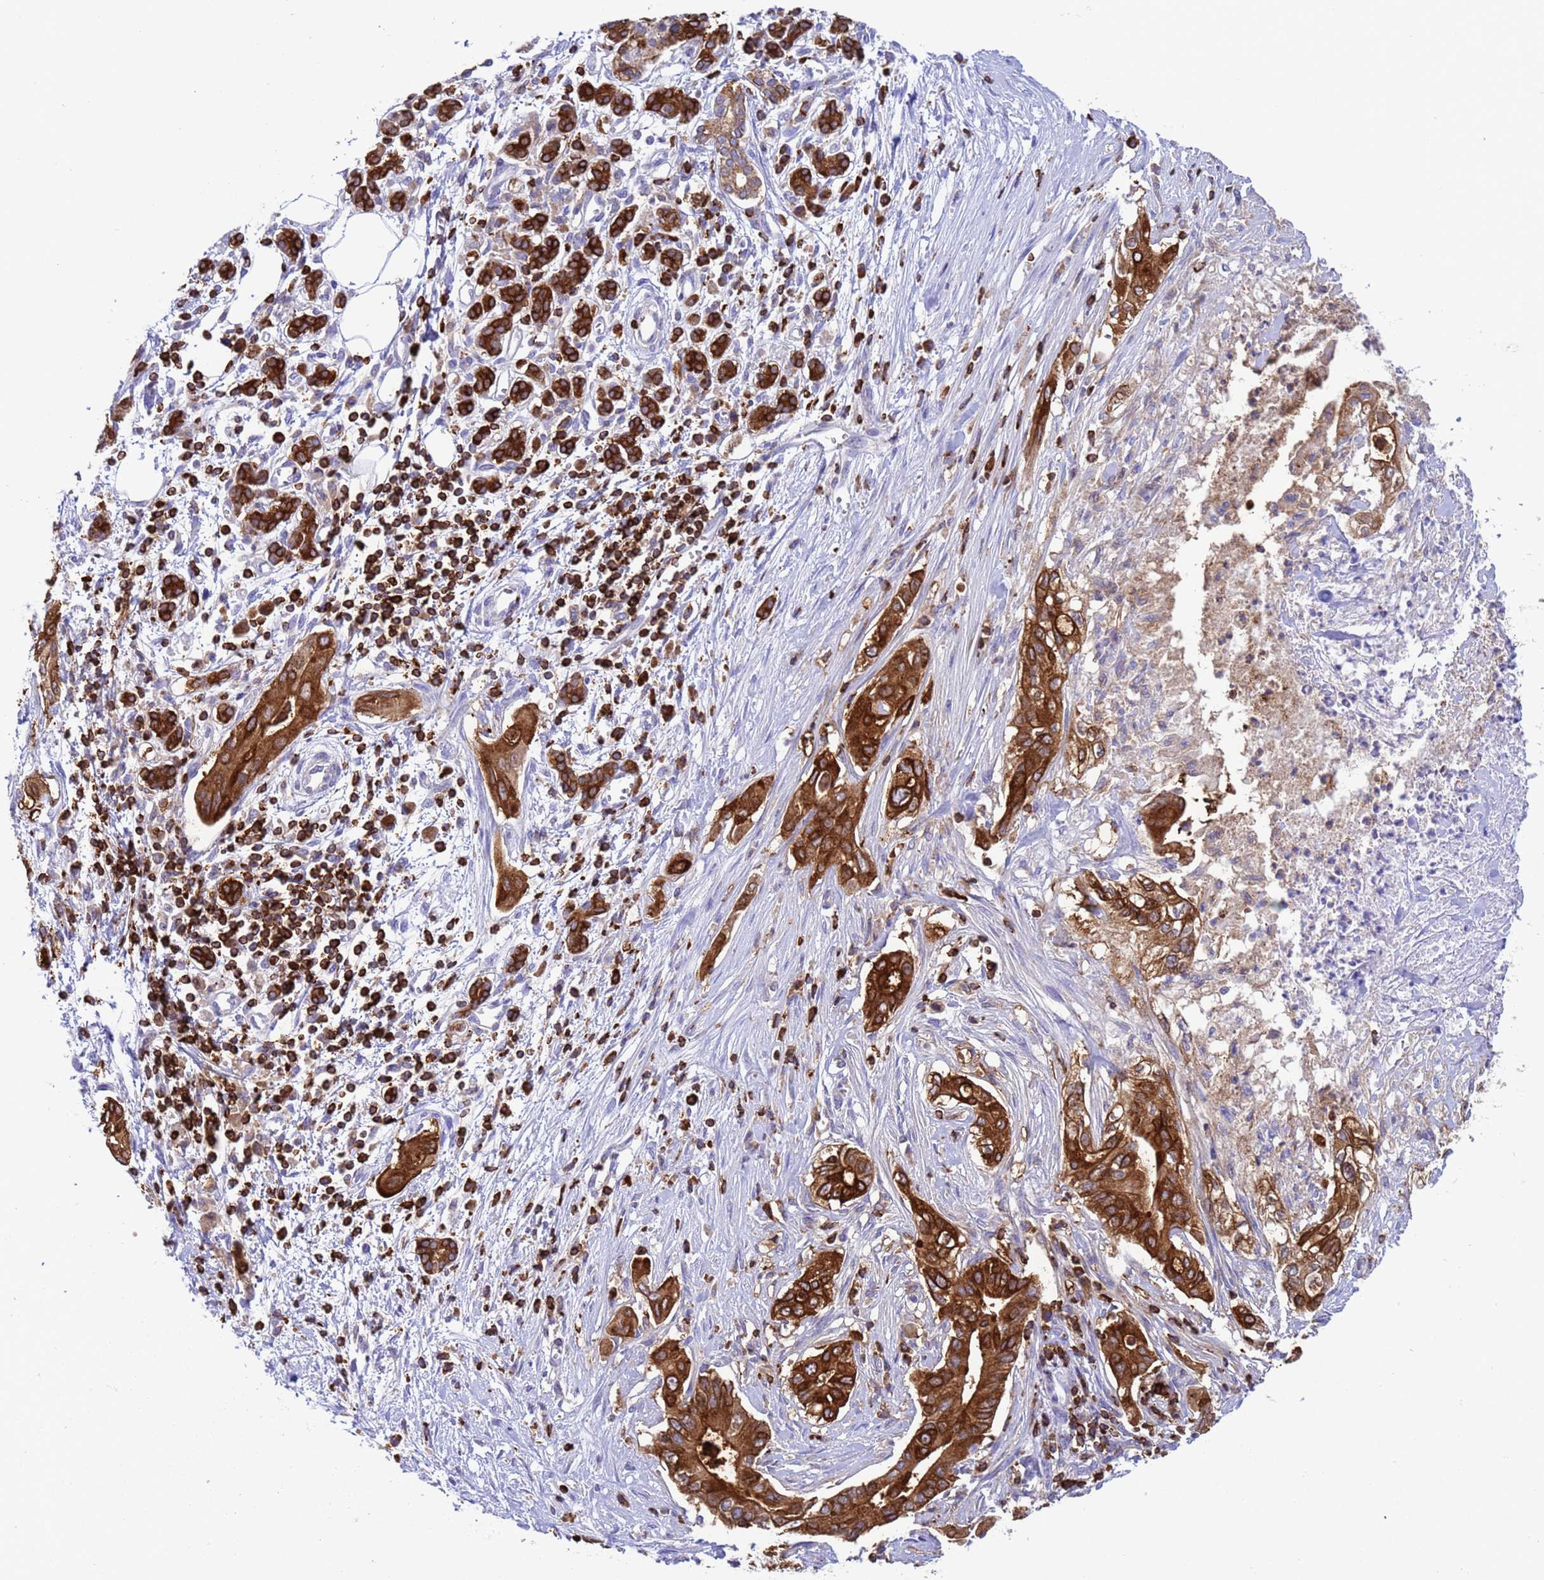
{"staining": {"intensity": "strong", "quantity": ">75%", "location": "cytoplasmic/membranous"}, "tissue": "pancreatic cancer", "cell_type": "Tumor cells", "image_type": "cancer", "snomed": [{"axis": "morphology", "description": "Adenocarcinoma, NOS"}, {"axis": "topography", "description": "Pancreas"}], "caption": "A micrograph of human pancreatic adenocarcinoma stained for a protein displays strong cytoplasmic/membranous brown staining in tumor cells. (Brightfield microscopy of DAB IHC at high magnification).", "gene": "EZR", "patient": {"sex": "male", "age": 58}}